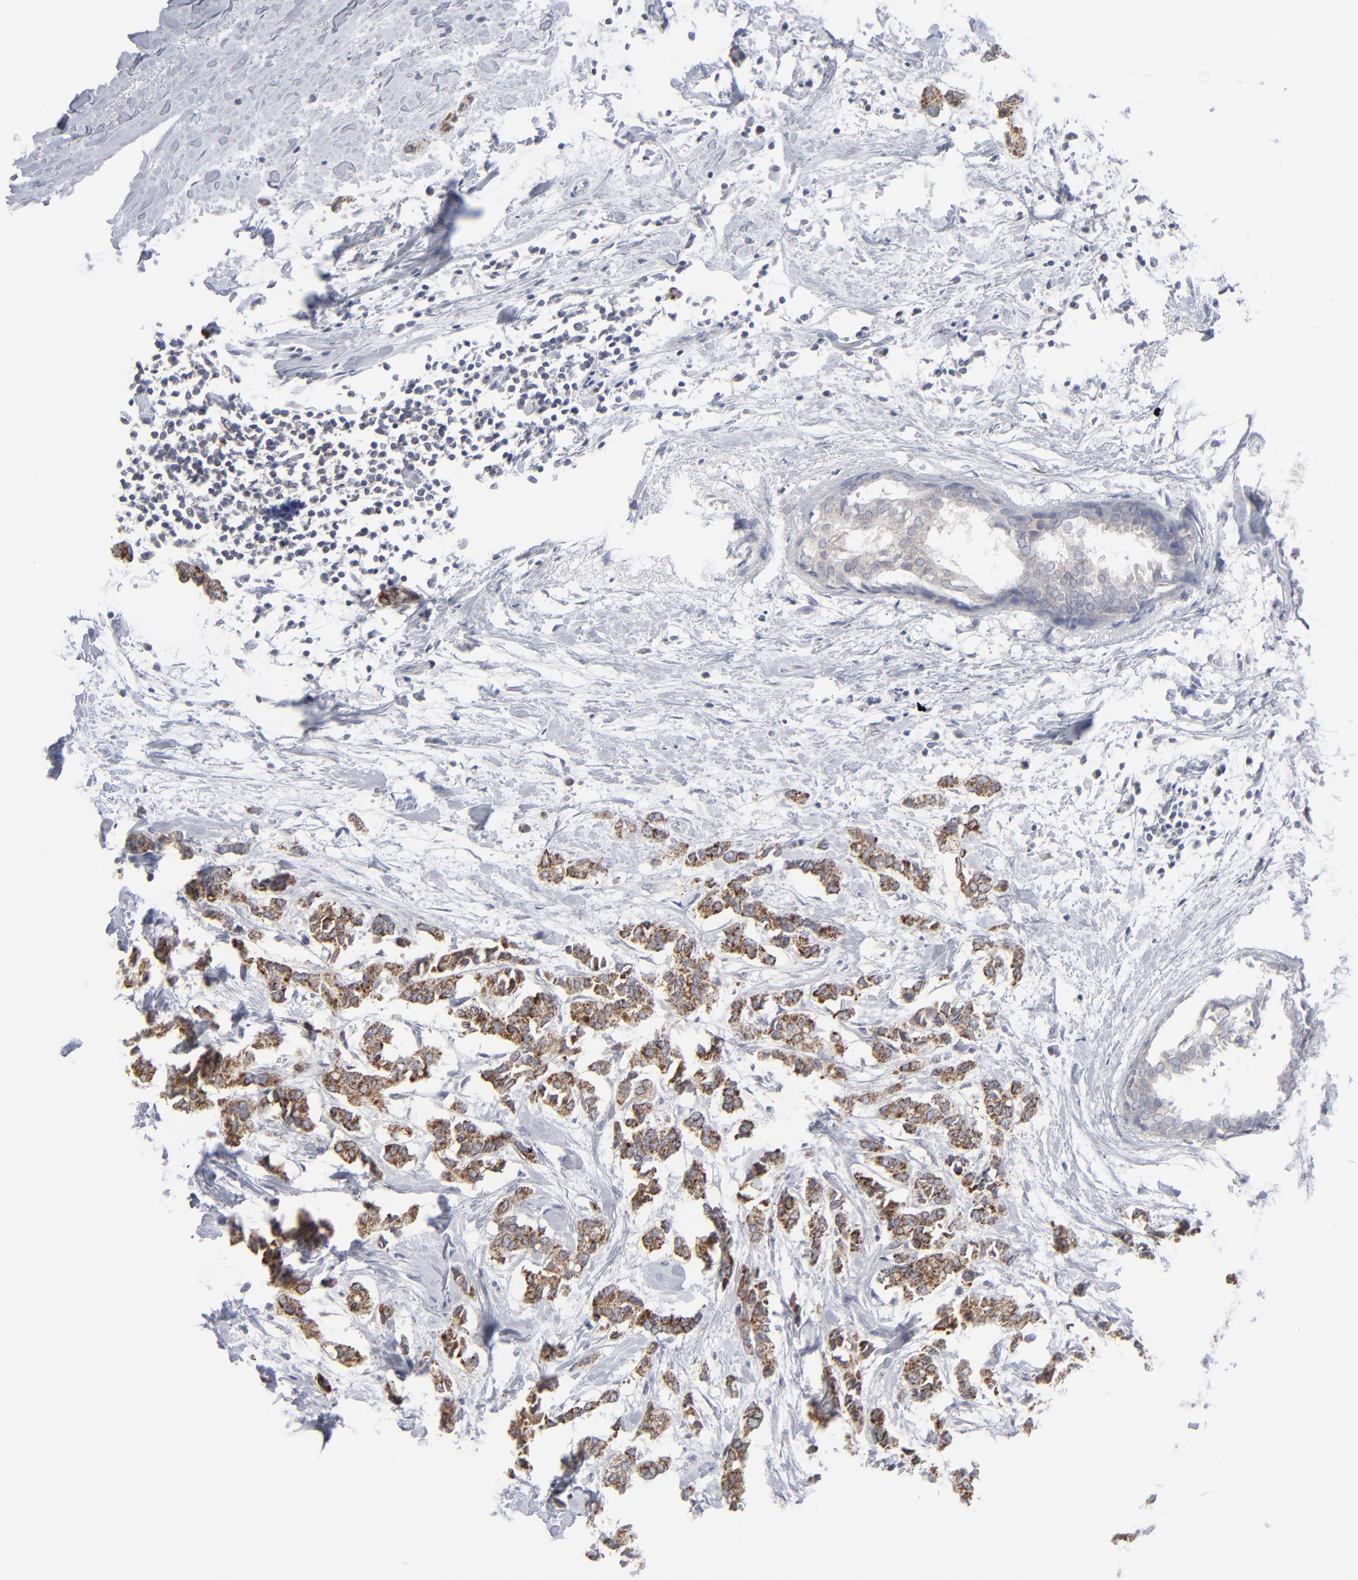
{"staining": {"intensity": "moderate", "quantity": ">75%", "location": "cytoplasmic/membranous"}, "tissue": "breast cancer", "cell_type": "Tumor cells", "image_type": "cancer", "snomed": [{"axis": "morphology", "description": "Duct carcinoma"}, {"axis": "topography", "description": "Breast"}], "caption": "This photomicrograph displays IHC staining of breast cancer, with medium moderate cytoplasmic/membranous expression in approximately >75% of tumor cells.", "gene": "NUP88", "patient": {"sex": "female", "age": 84}}